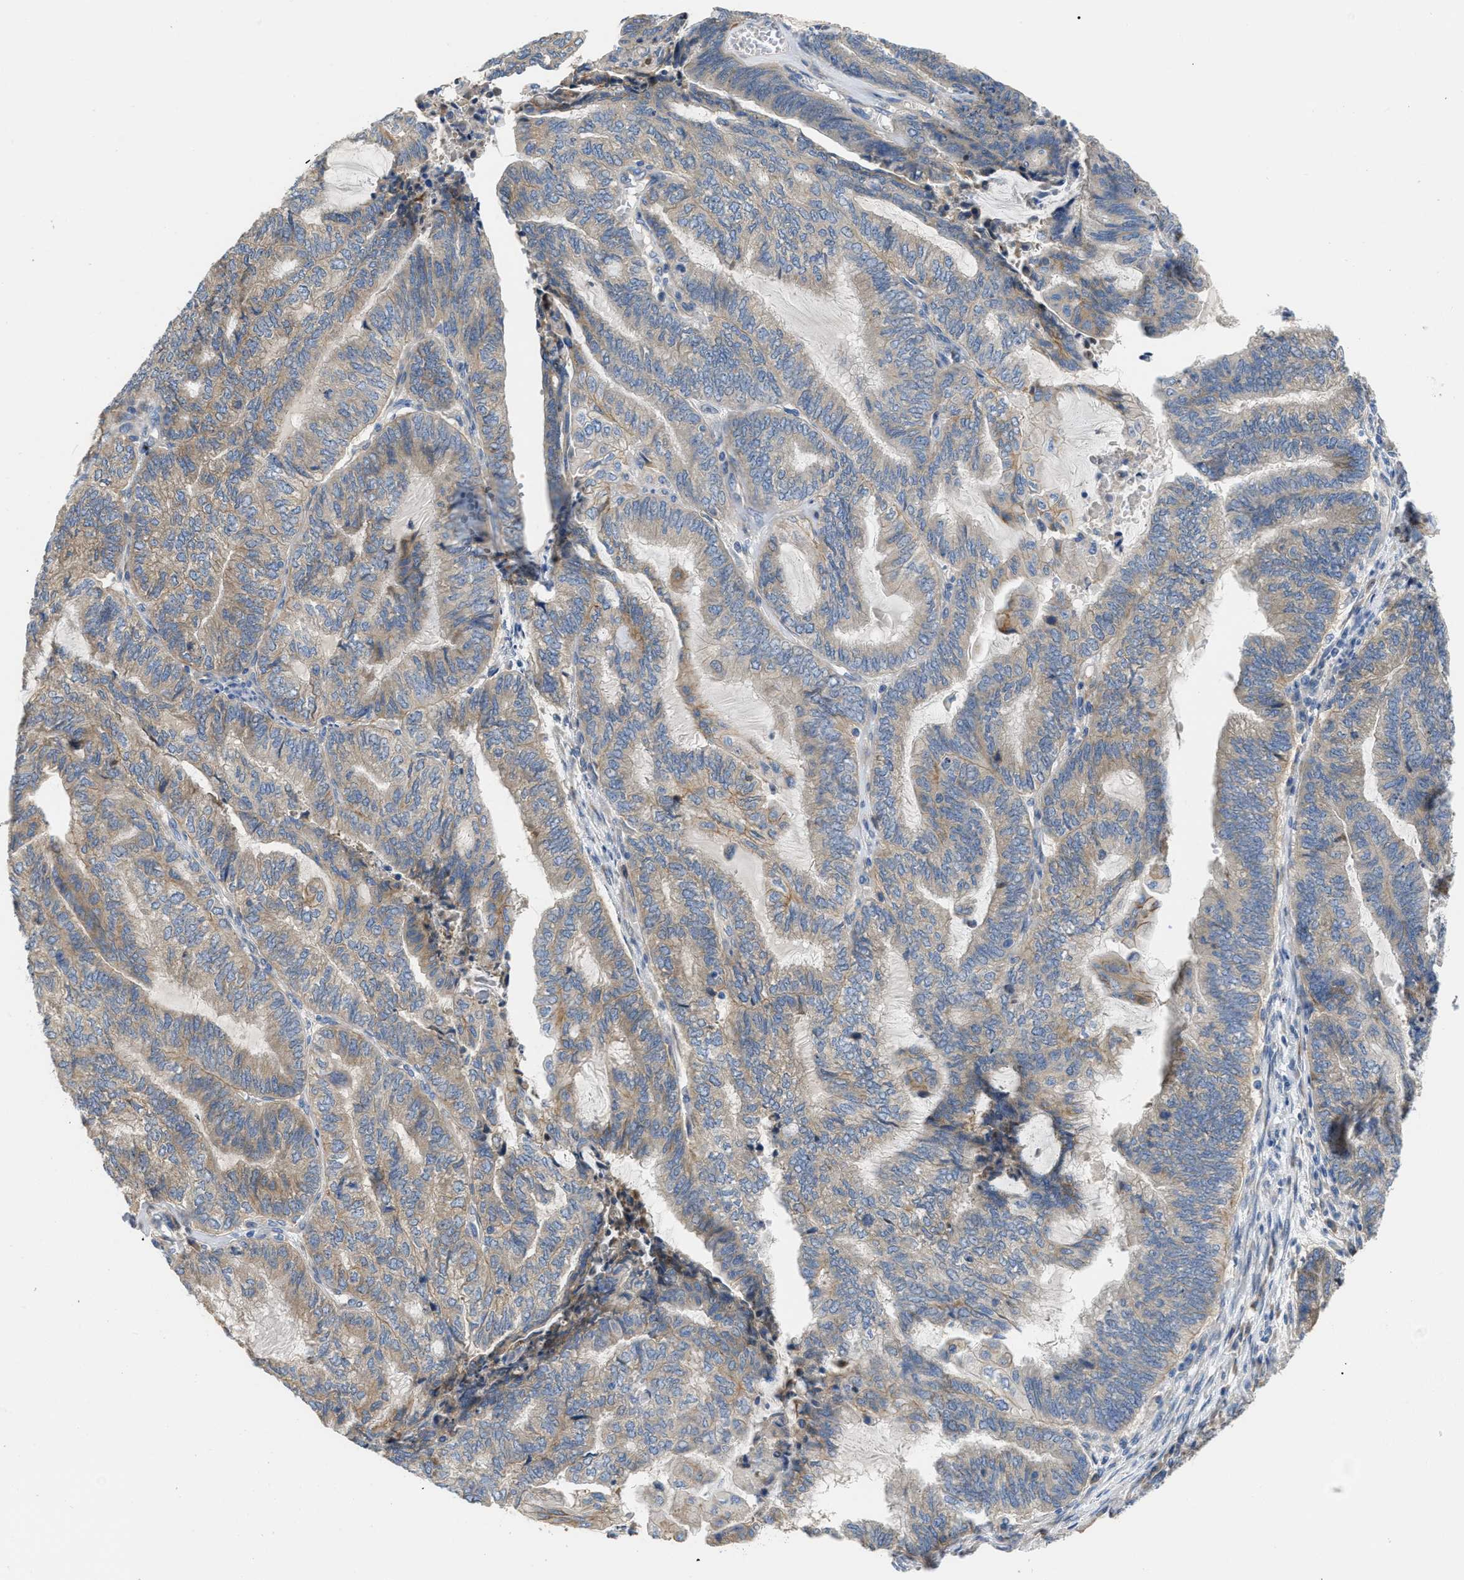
{"staining": {"intensity": "weak", "quantity": ">75%", "location": "cytoplasmic/membranous"}, "tissue": "endometrial cancer", "cell_type": "Tumor cells", "image_type": "cancer", "snomed": [{"axis": "morphology", "description": "Adenocarcinoma, NOS"}, {"axis": "topography", "description": "Uterus"}, {"axis": "topography", "description": "Endometrium"}], "caption": "Endometrial cancer stained for a protein demonstrates weak cytoplasmic/membranous positivity in tumor cells.", "gene": "DHX58", "patient": {"sex": "female", "age": 70}}